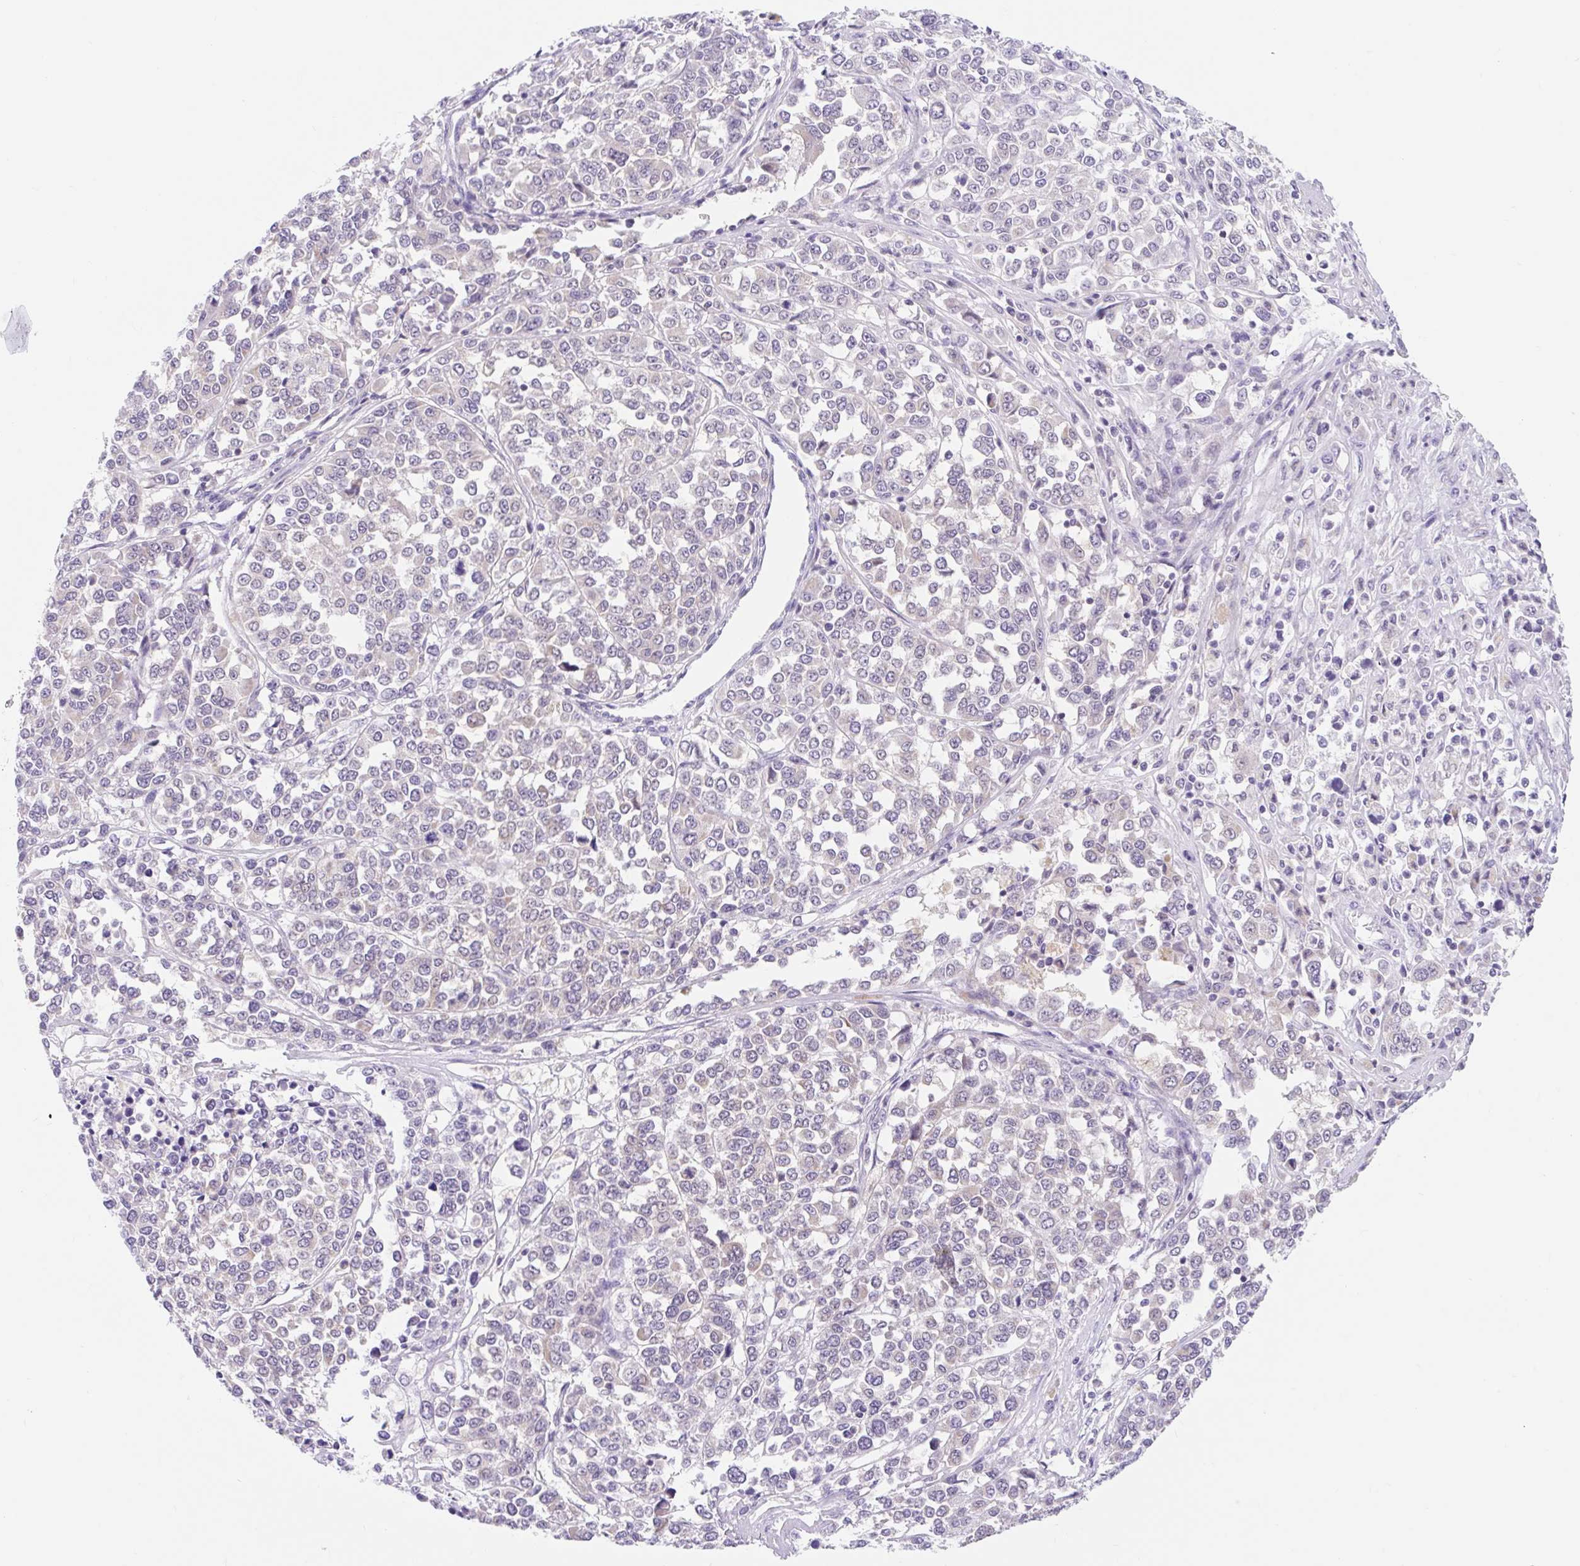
{"staining": {"intensity": "negative", "quantity": "none", "location": "none"}, "tissue": "melanoma", "cell_type": "Tumor cells", "image_type": "cancer", "snomed": [{"axis": "morphology", "description": "Malignant melanoma, Metastatic site"}, {"axis": "topography", "description": "Lymph node"}], "caption": "There is no significant expression in tumor cells of malignant melanoma (metastatic site).", "gene": "ITPK1", "patient": {"sex": "male", "age": 44}}